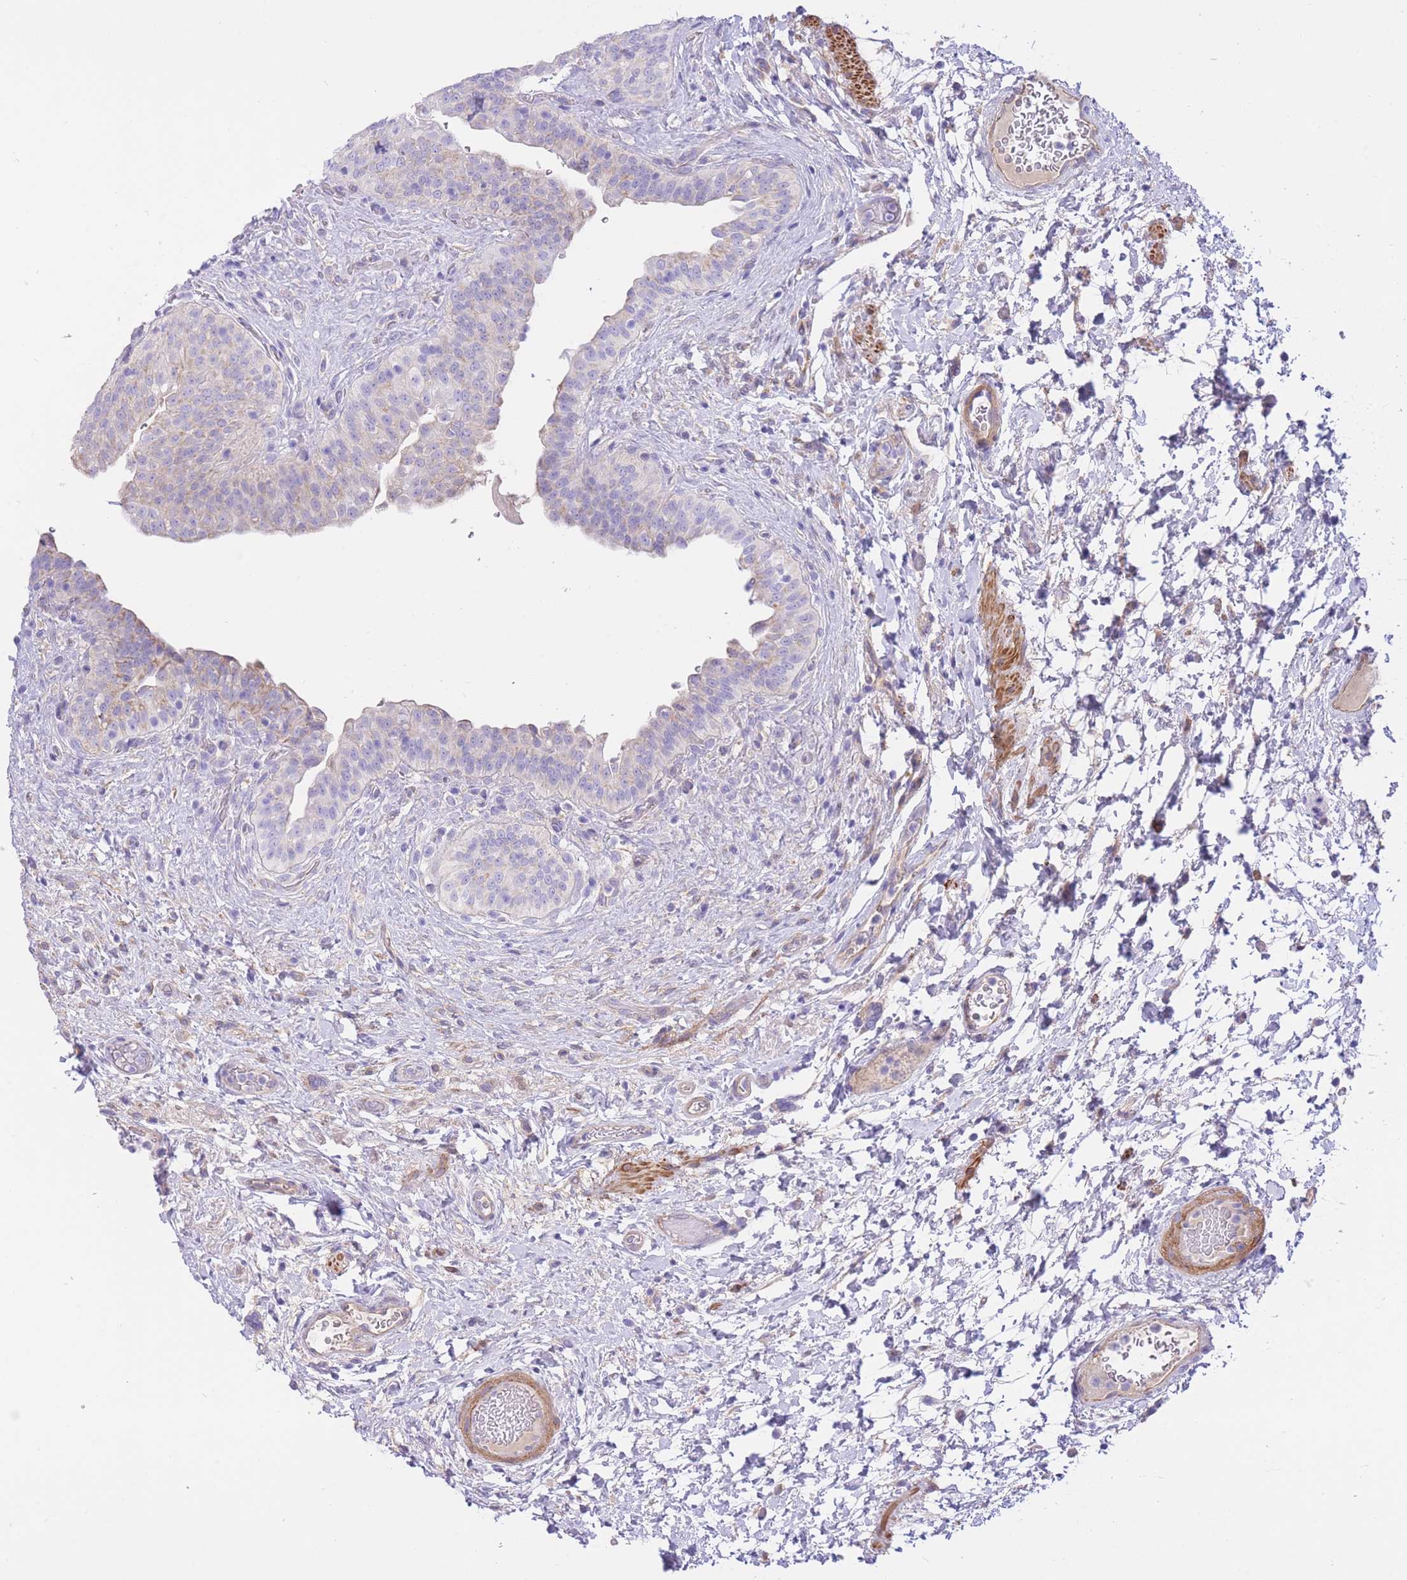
{"staining": {"intensity": "moderate", "quantity": "25%-75%", "location": "cytoplasmic/membranous"}, "tissue": "urinary bladder", "cell_type": "Urothelial cells", "image_type": "normal", "snomed": [{"axis": "morphology", "description": "Normal tissue, NOS"}, {"axis": "topography", "description": "Urinary bladder"}], "caption": "The immunohistochemical stain shows moderate cytoplasmic/membranous staining in urothelial cells of benign urinary bladder. The protein of interest is stained brown, and the nuclei are stained in blue (DAB (3,3'-diaminobenzidine) IHC with brightfield microscopy, high magnification).", "gene": "PGM1", "patient": {"sex": "male", "age": 69}}